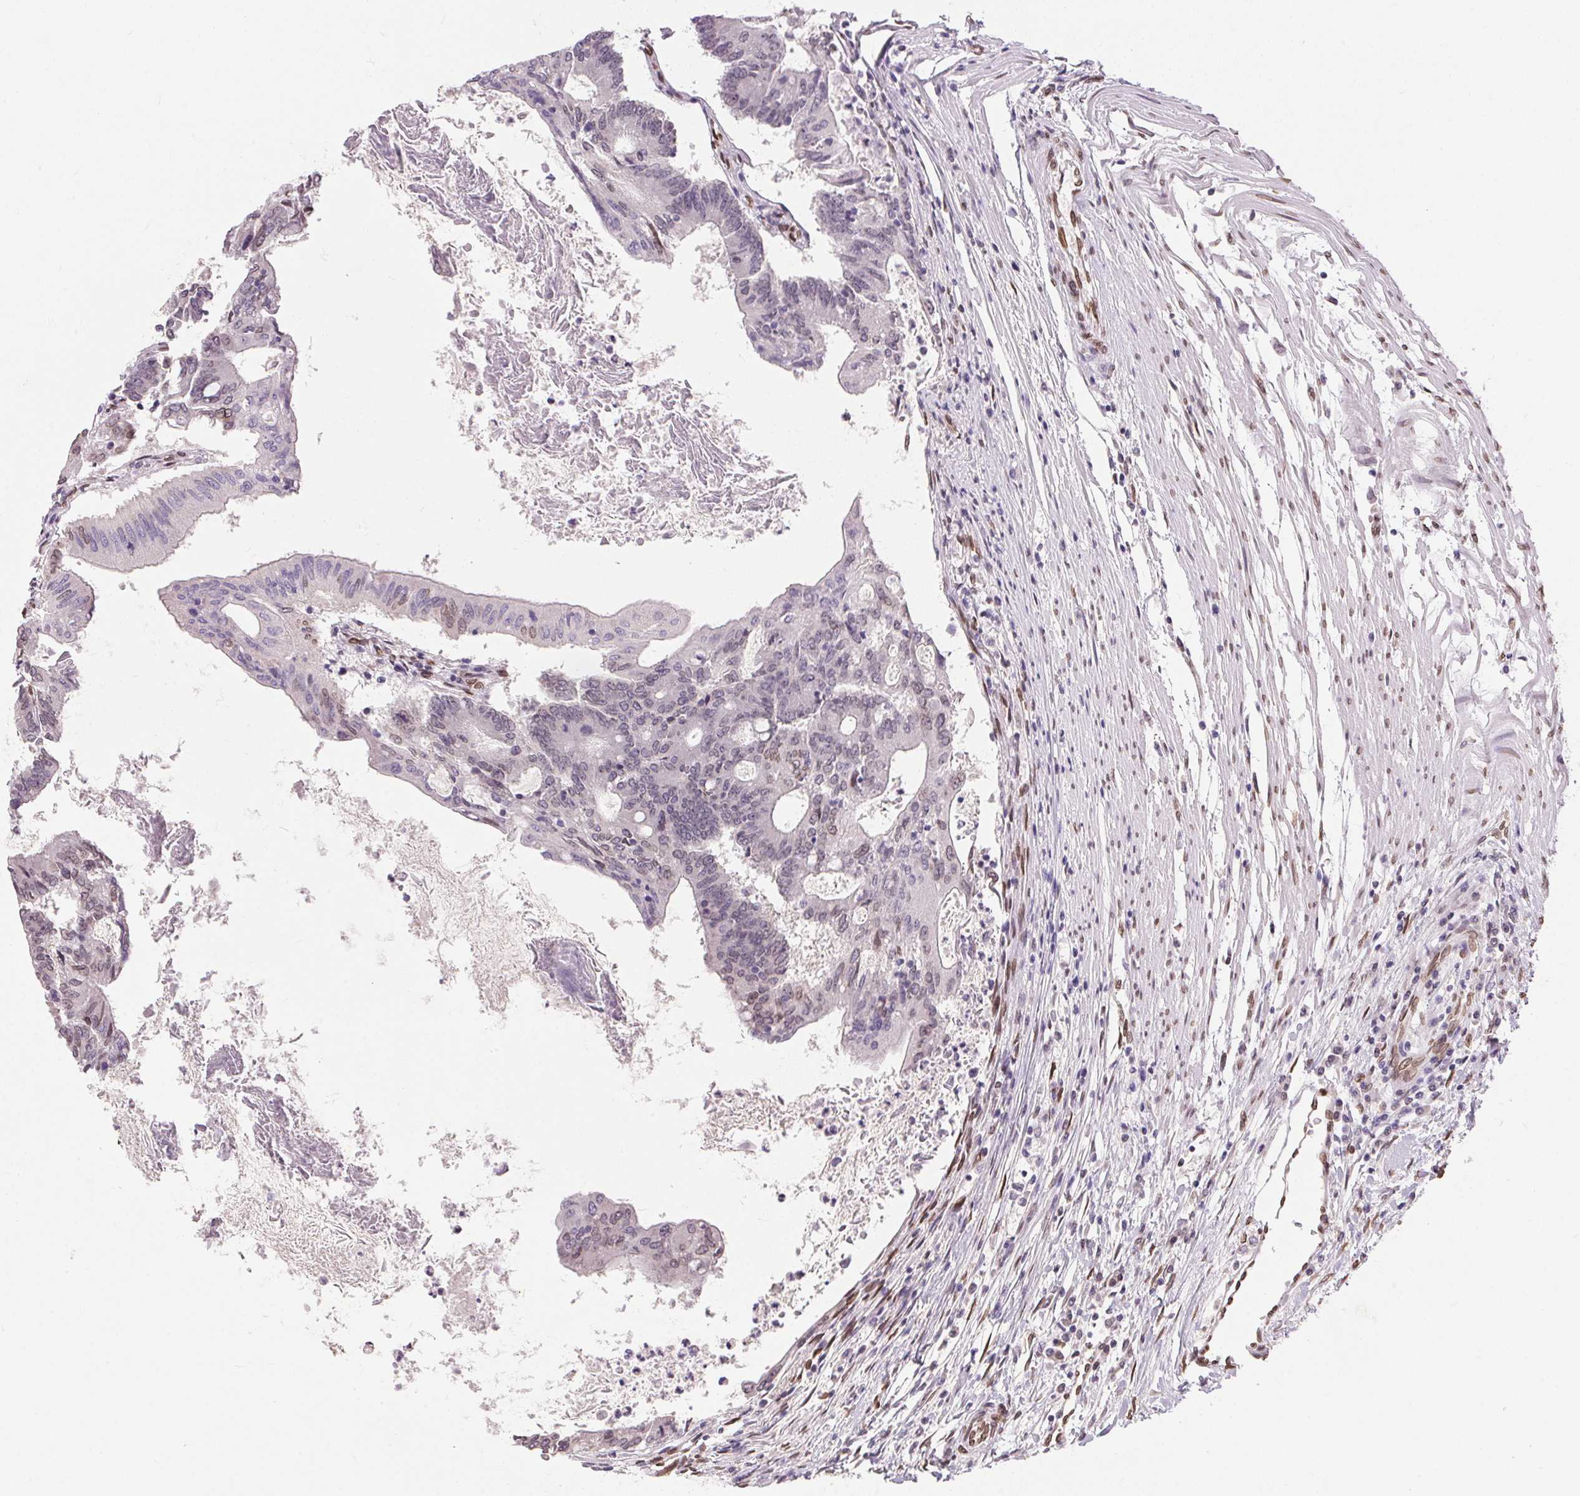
{"staining": {"intensity": "weak", "quantity": "25%-75%", "location": "nuclear"}, "tissue": "colorectal cancer", "cell_type": "Tumor cells", "image_type": "cancer", "snomed": [{"axis": "morphology", "description": "Adenocarcinoma, NOS"}, {"axis": "topography", "description": "Colon"}], "caption": "Protein staining by immunohistochemistry (IHC) shows weak nuclear positivity in about 25%-75% of tumor cells in colorectal cancer.", "gene": "TMEM175", "patient": {"sex": "female", "age": 70}}